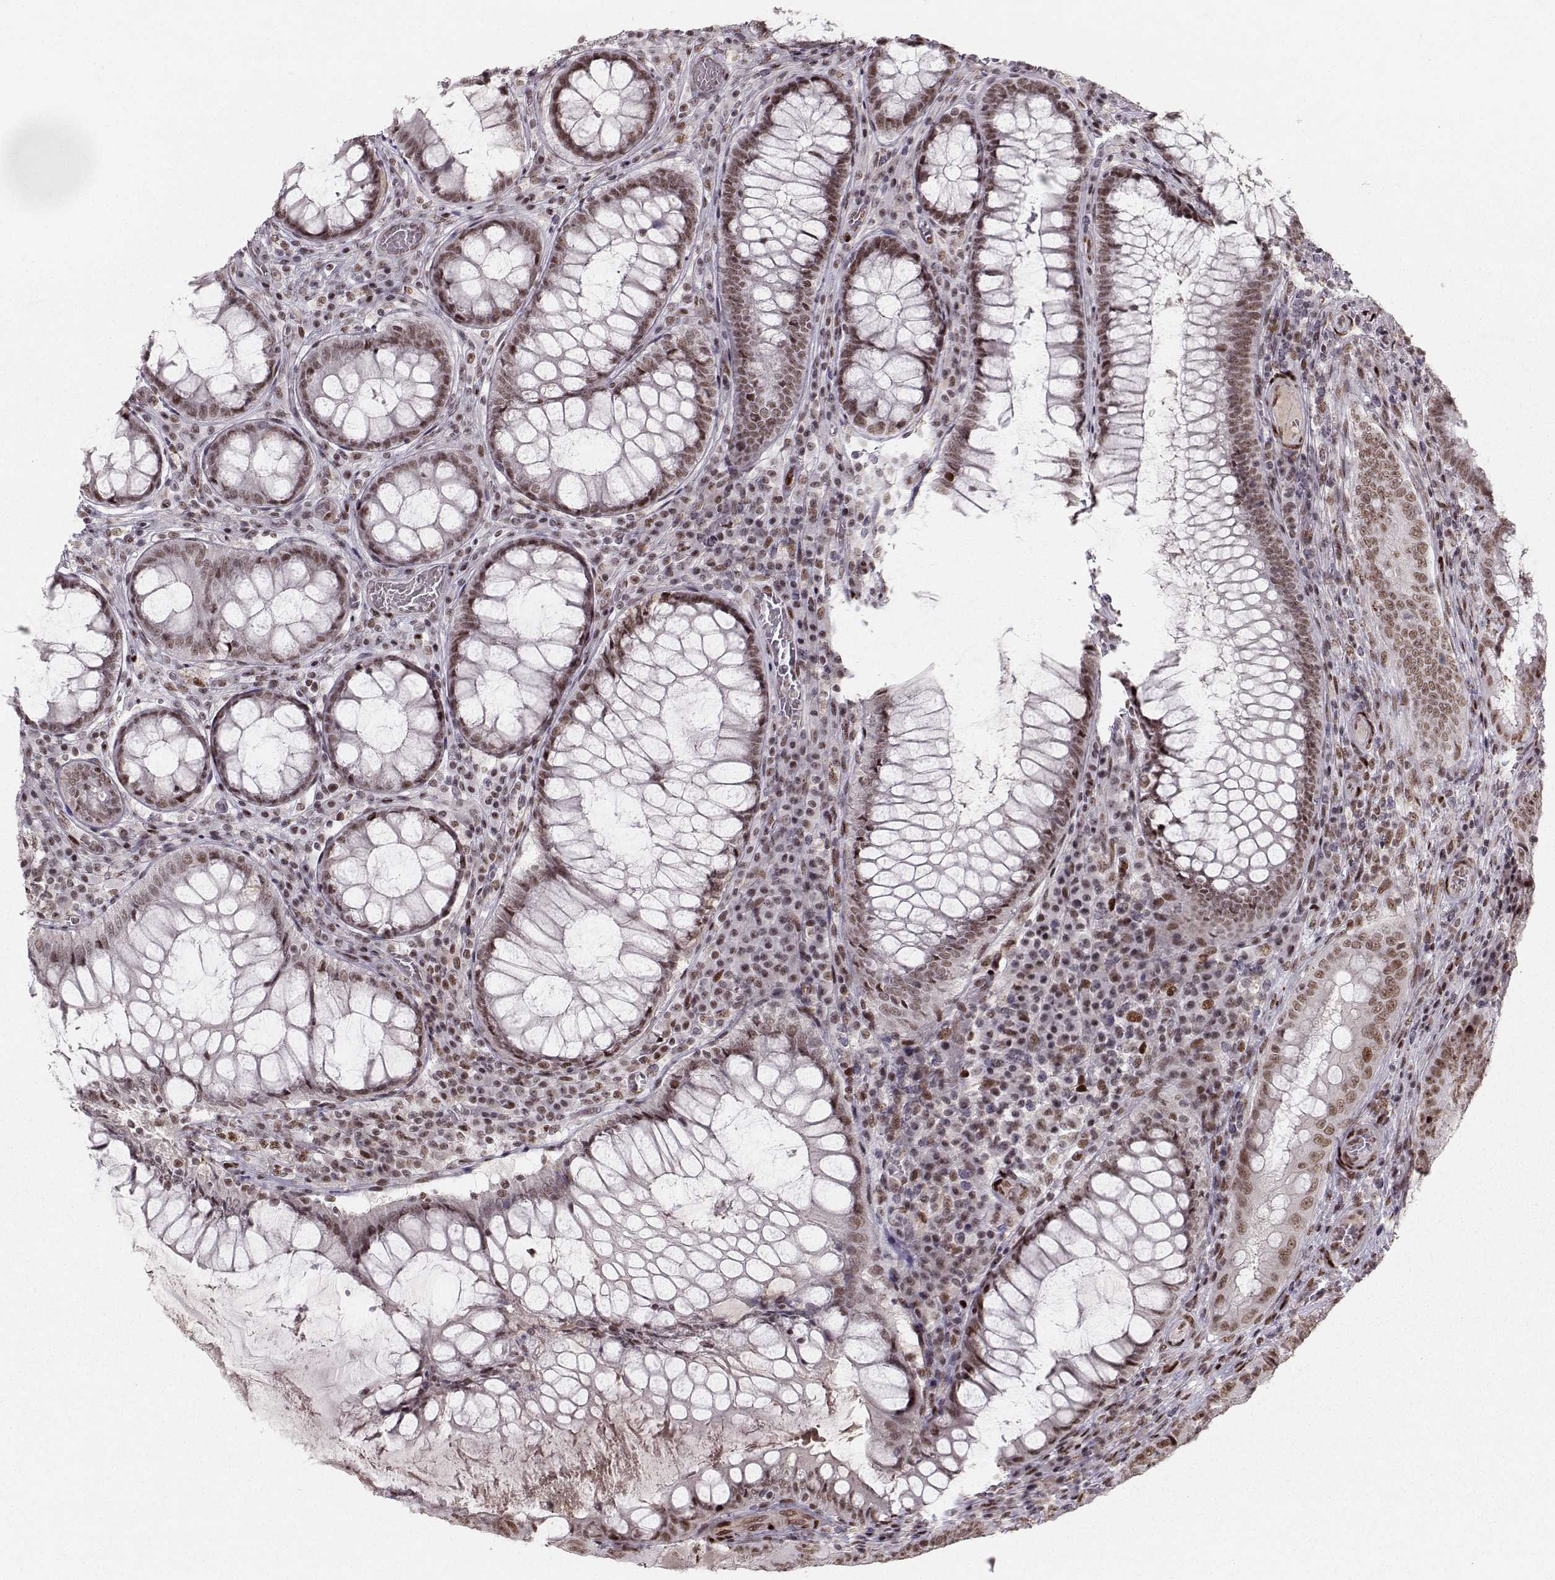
{"staining": {"intensity": "moderate", "quantity": ">75%", "location": "nuclear"}, "tissue": "colorectal cancer", "cell_type": "Tumor cells", "image_type": "cancer", "snomed": [{"axis": "morphology", "description": "Adenocarcinoma, NOS"}, {"axis": "topography", "description": "Colon"}], "caption": "An image of colorectal adenocarcinoma stained for a protein demonstrates moderate nuclear brown staining in tumor cells.", "gene": "SNAPC2", "patient": {"sex": "female", "age": 86}}